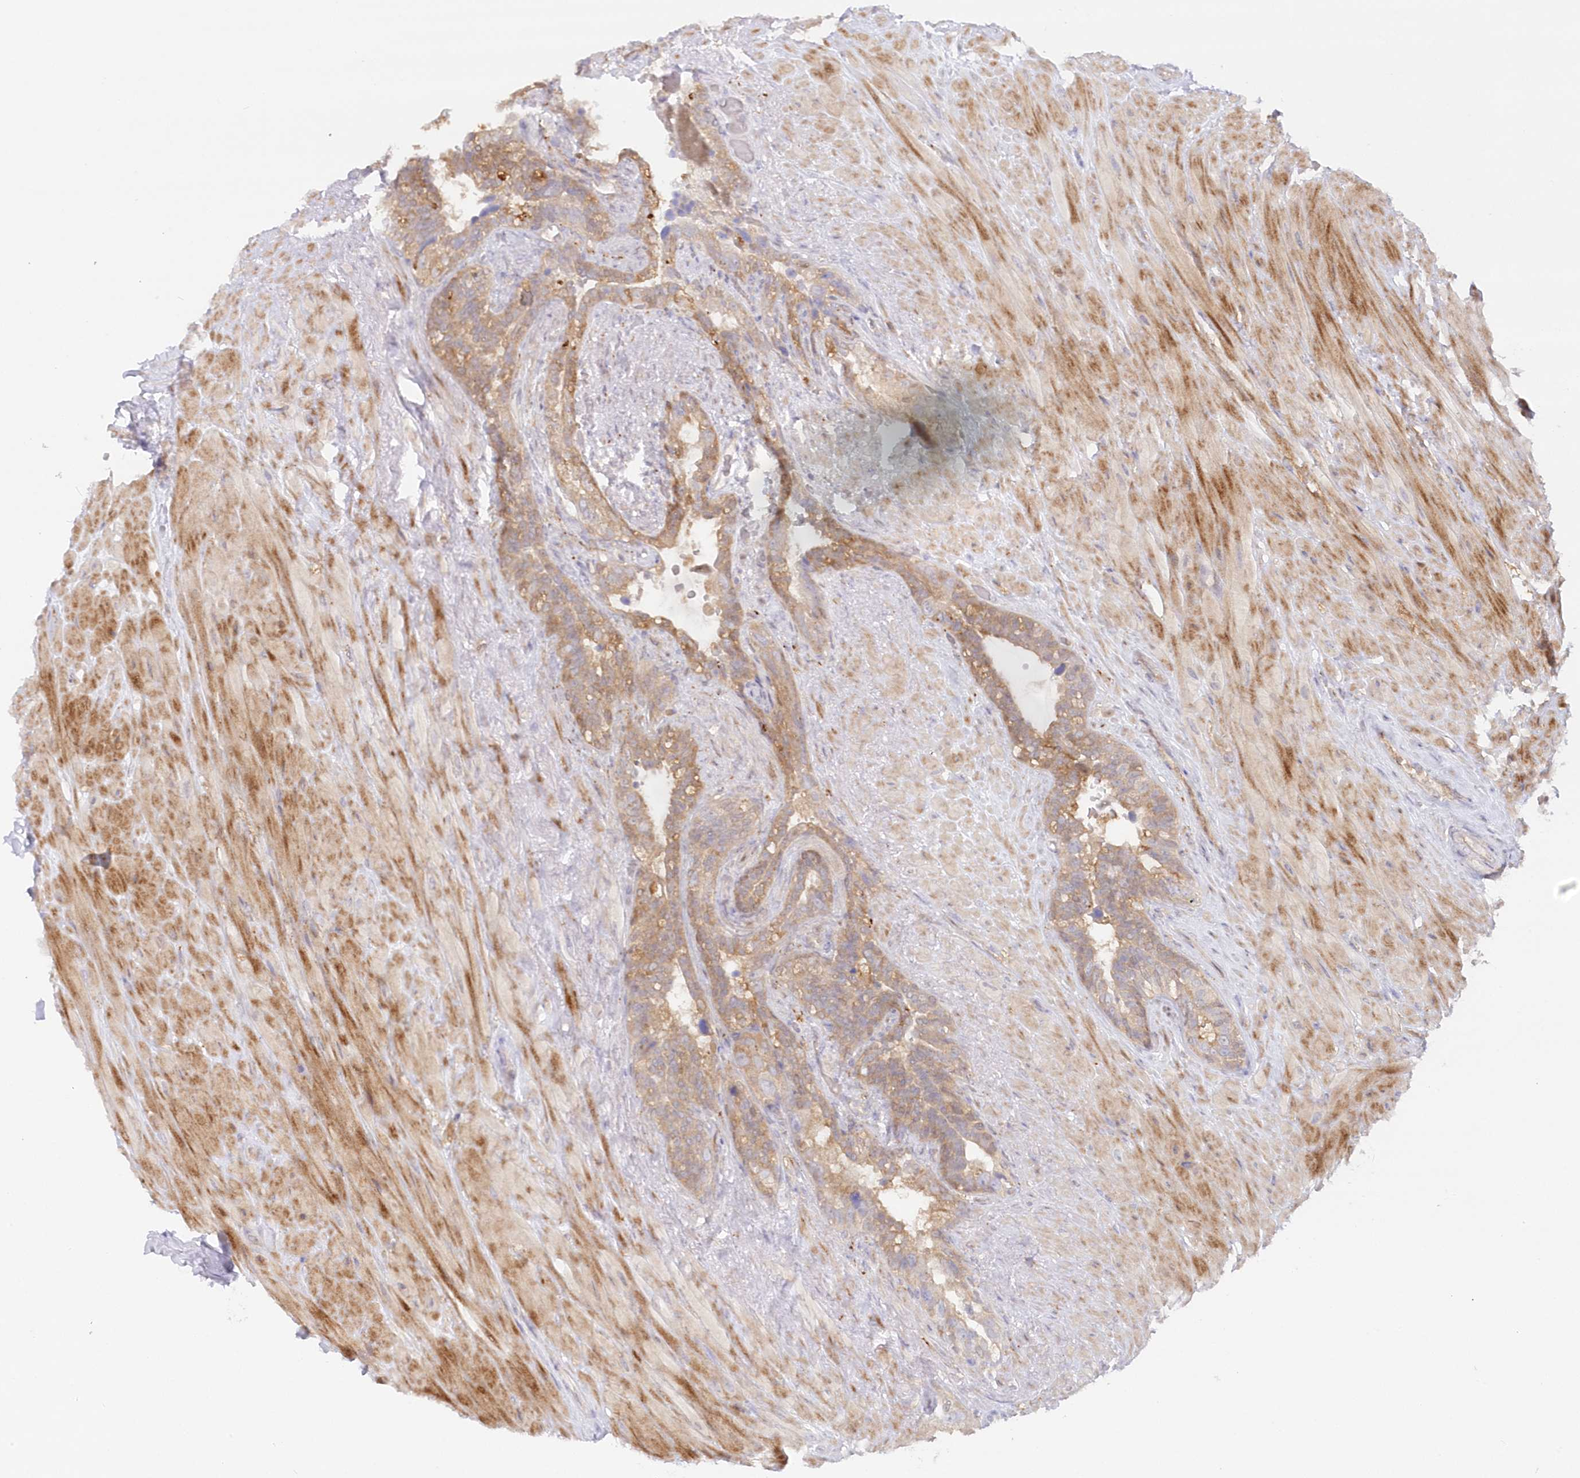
{"staining": {"intensity": "moderate", "quantity": "25%-75%", "location": "cytoplasmic/membranous"}, "tissue": "seminal vesicle", "cell_type": "Glandular cells", "image_type": "normal", "snomed": [{"axis": "morphology", "description": "Normal tissue, NOS"}, {"axis": "topography", "description": "Seminal veicle"}], "caption": "This micrograph exhibits immunohistochemistry (IHC) staining of unremarkable human seminal vesicle, with medium moderate cytoplasmic/membranous staining in about 25%-75% of glandular cells.", "gene": "GBE1", "patient": {"sex": "male", "age": 80}}